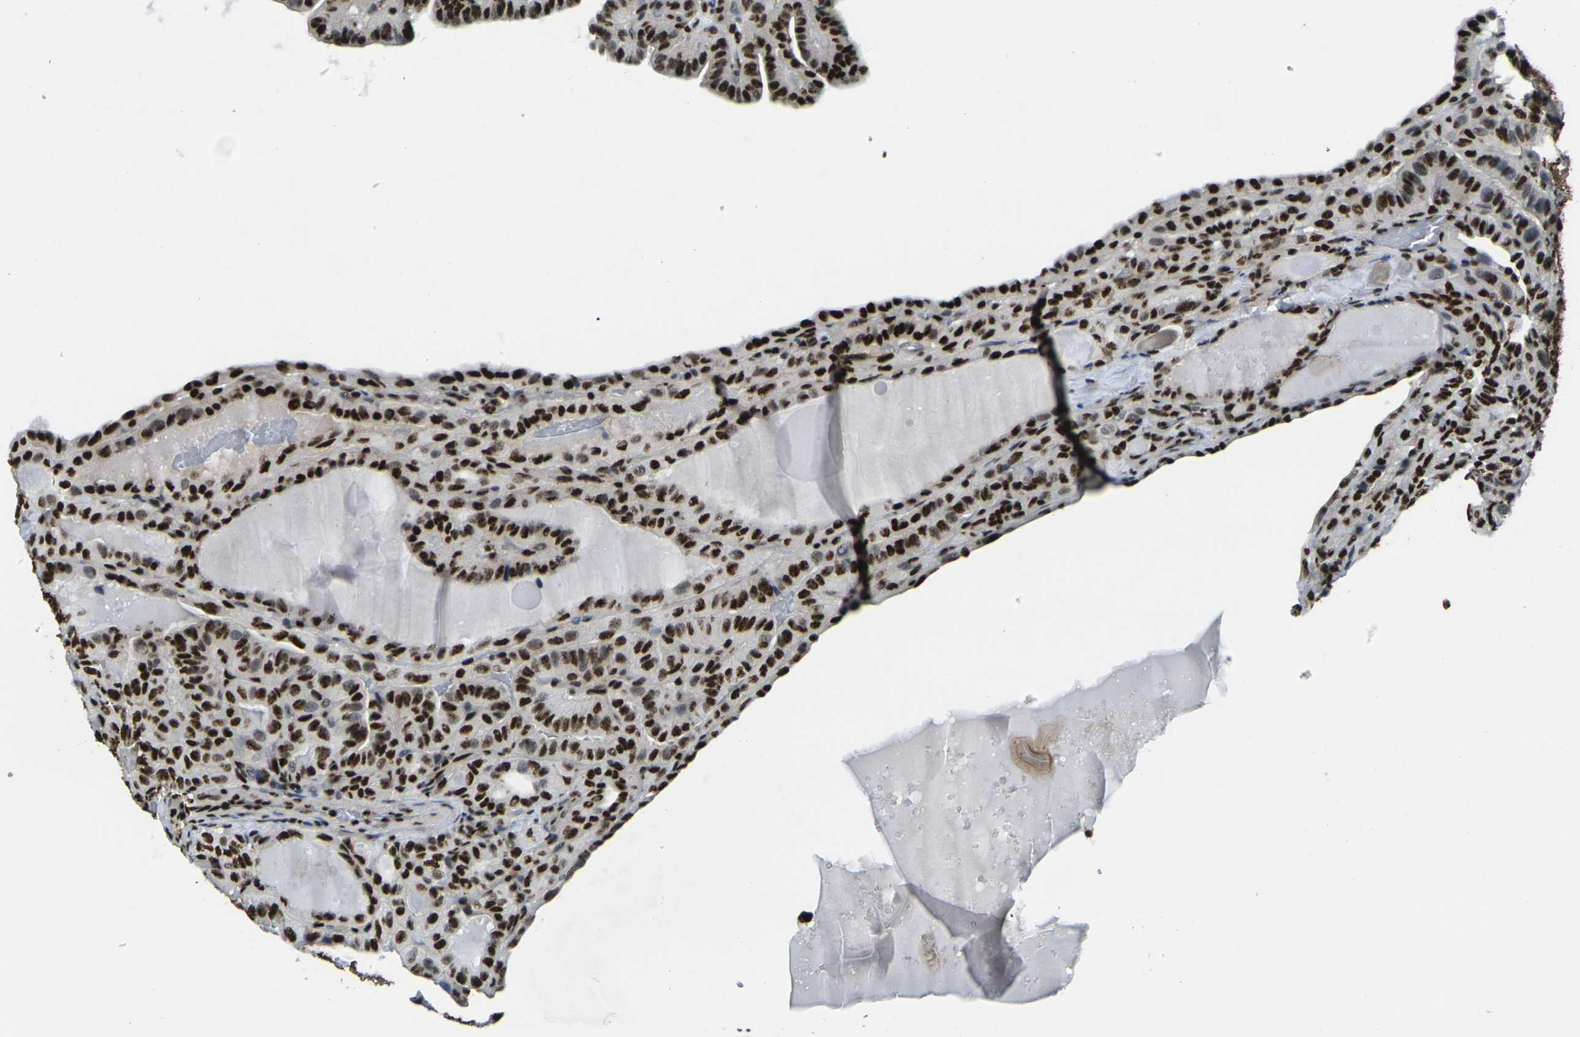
{"staining": {"intensity": "strong", "quantity": ">75%", "location": "nuclear"}, "tissue": "thyroid cancer", "cell_type": "Tumor cells", "image_type": "cancer", "snomed": [{"axis": "morphology", "description": "Papillary adenocarcinoma, NOS"}, {"axis": "topography", "description": "Thyroid gland"}], "caption": "The micrograph exhibits immunohistochemical staining of thyroid cancer. There is strong nuclear positivity is appreciated in approximately >75% of tumor cells.", "gene": "SMARCC1", "patient": {"sex": "male", "age": 77}}